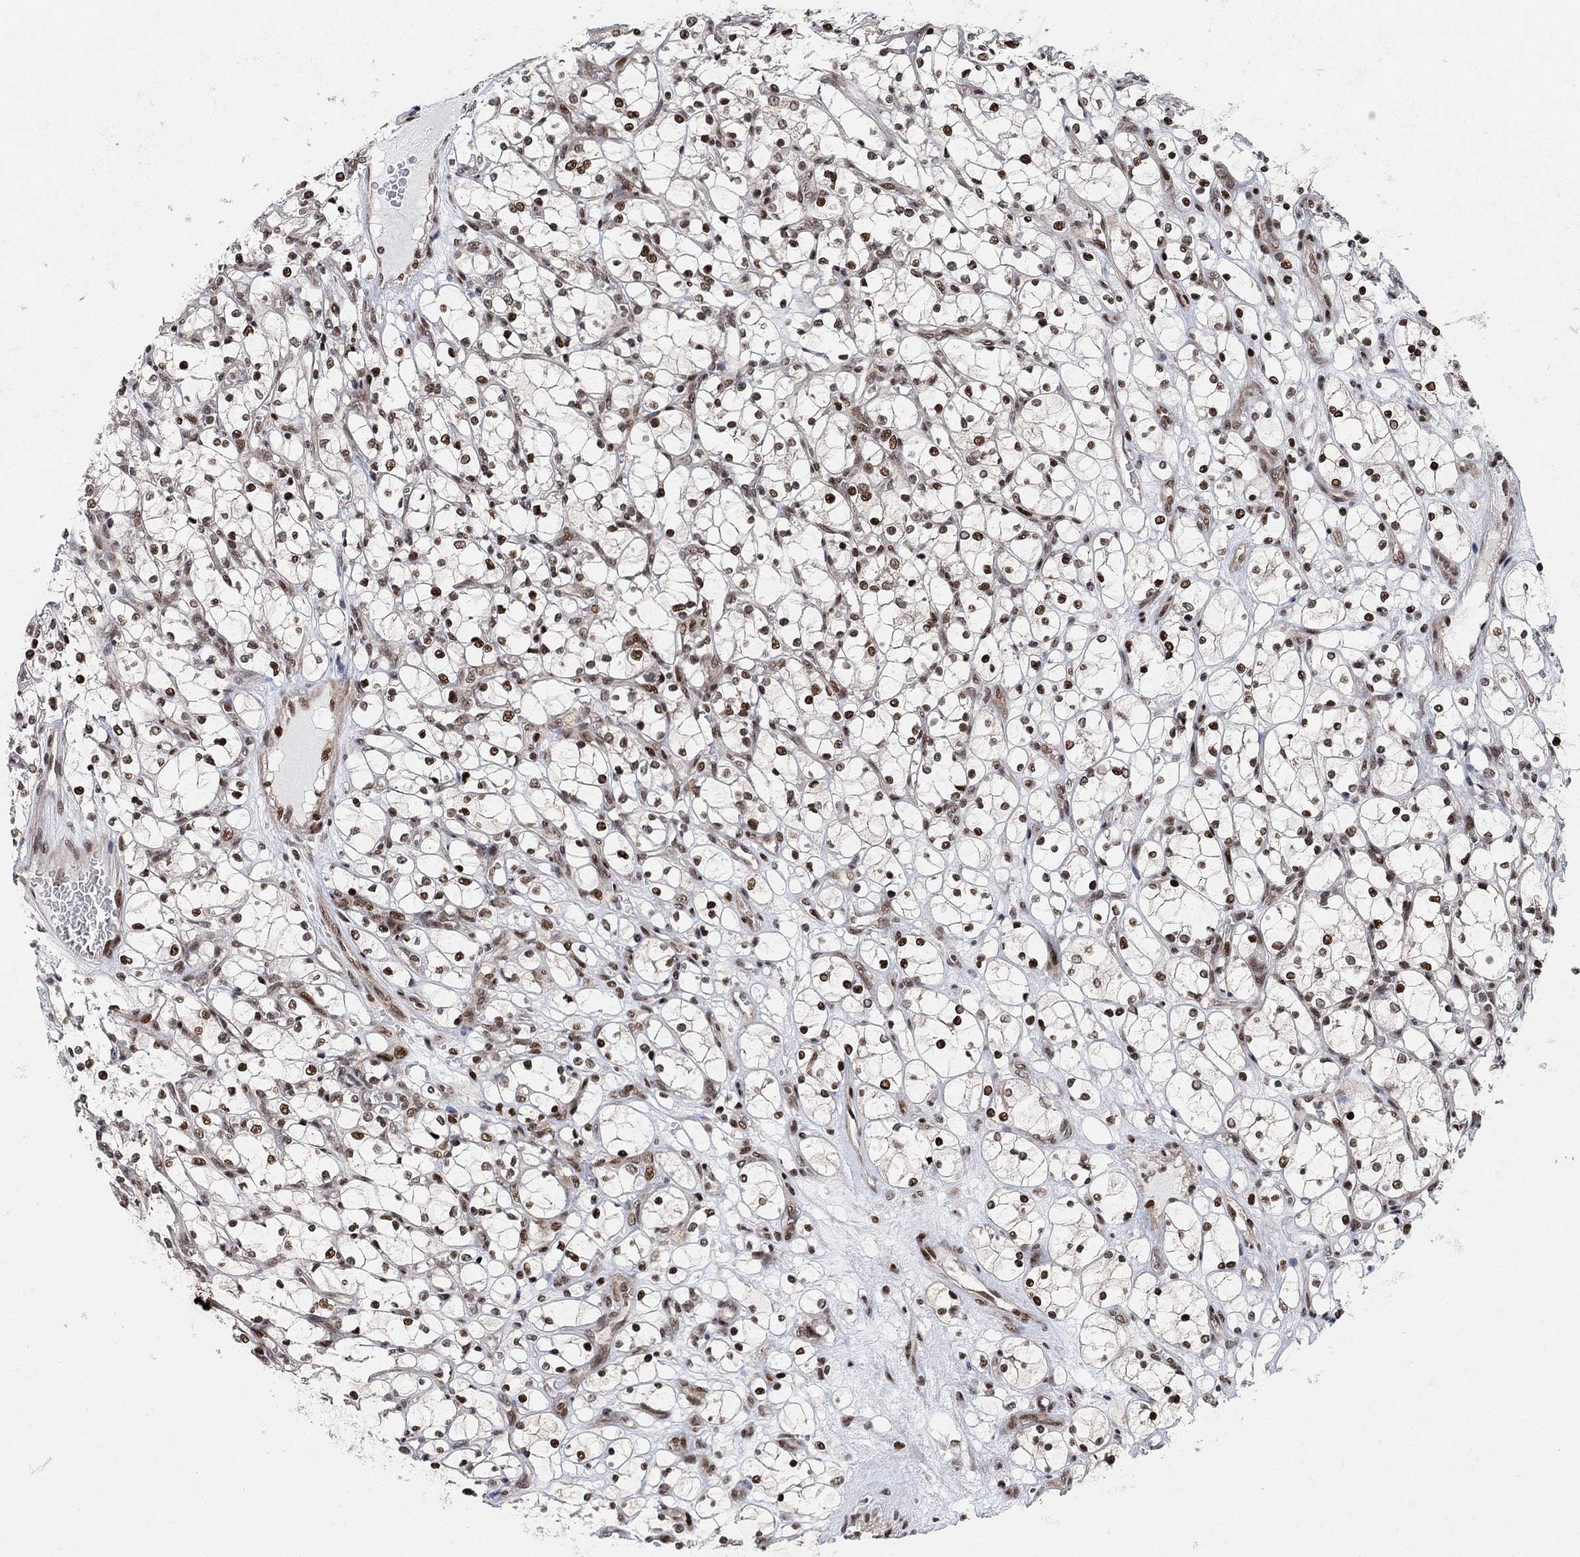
{"staining": {"intensity": "strong", "quantity": "25%-75%", "location": "nuclear"}, "tissue": "renal cancer", "cell_type": "Tumor cells", "image_type": "cancer", "snomed": [{"axis": "morphology", "description": "Adenocarcinoma, NOS"}, {"axis": "topography", "description": "Kidney"}], "caption": "Protein staining of renal cancer (adenocarcinoma) tissue displays strong nuclear expression in approximately 25%-75% of tumor cells.", "gene": "E4F1", "patient": {"sex": "female", "age": 69}}